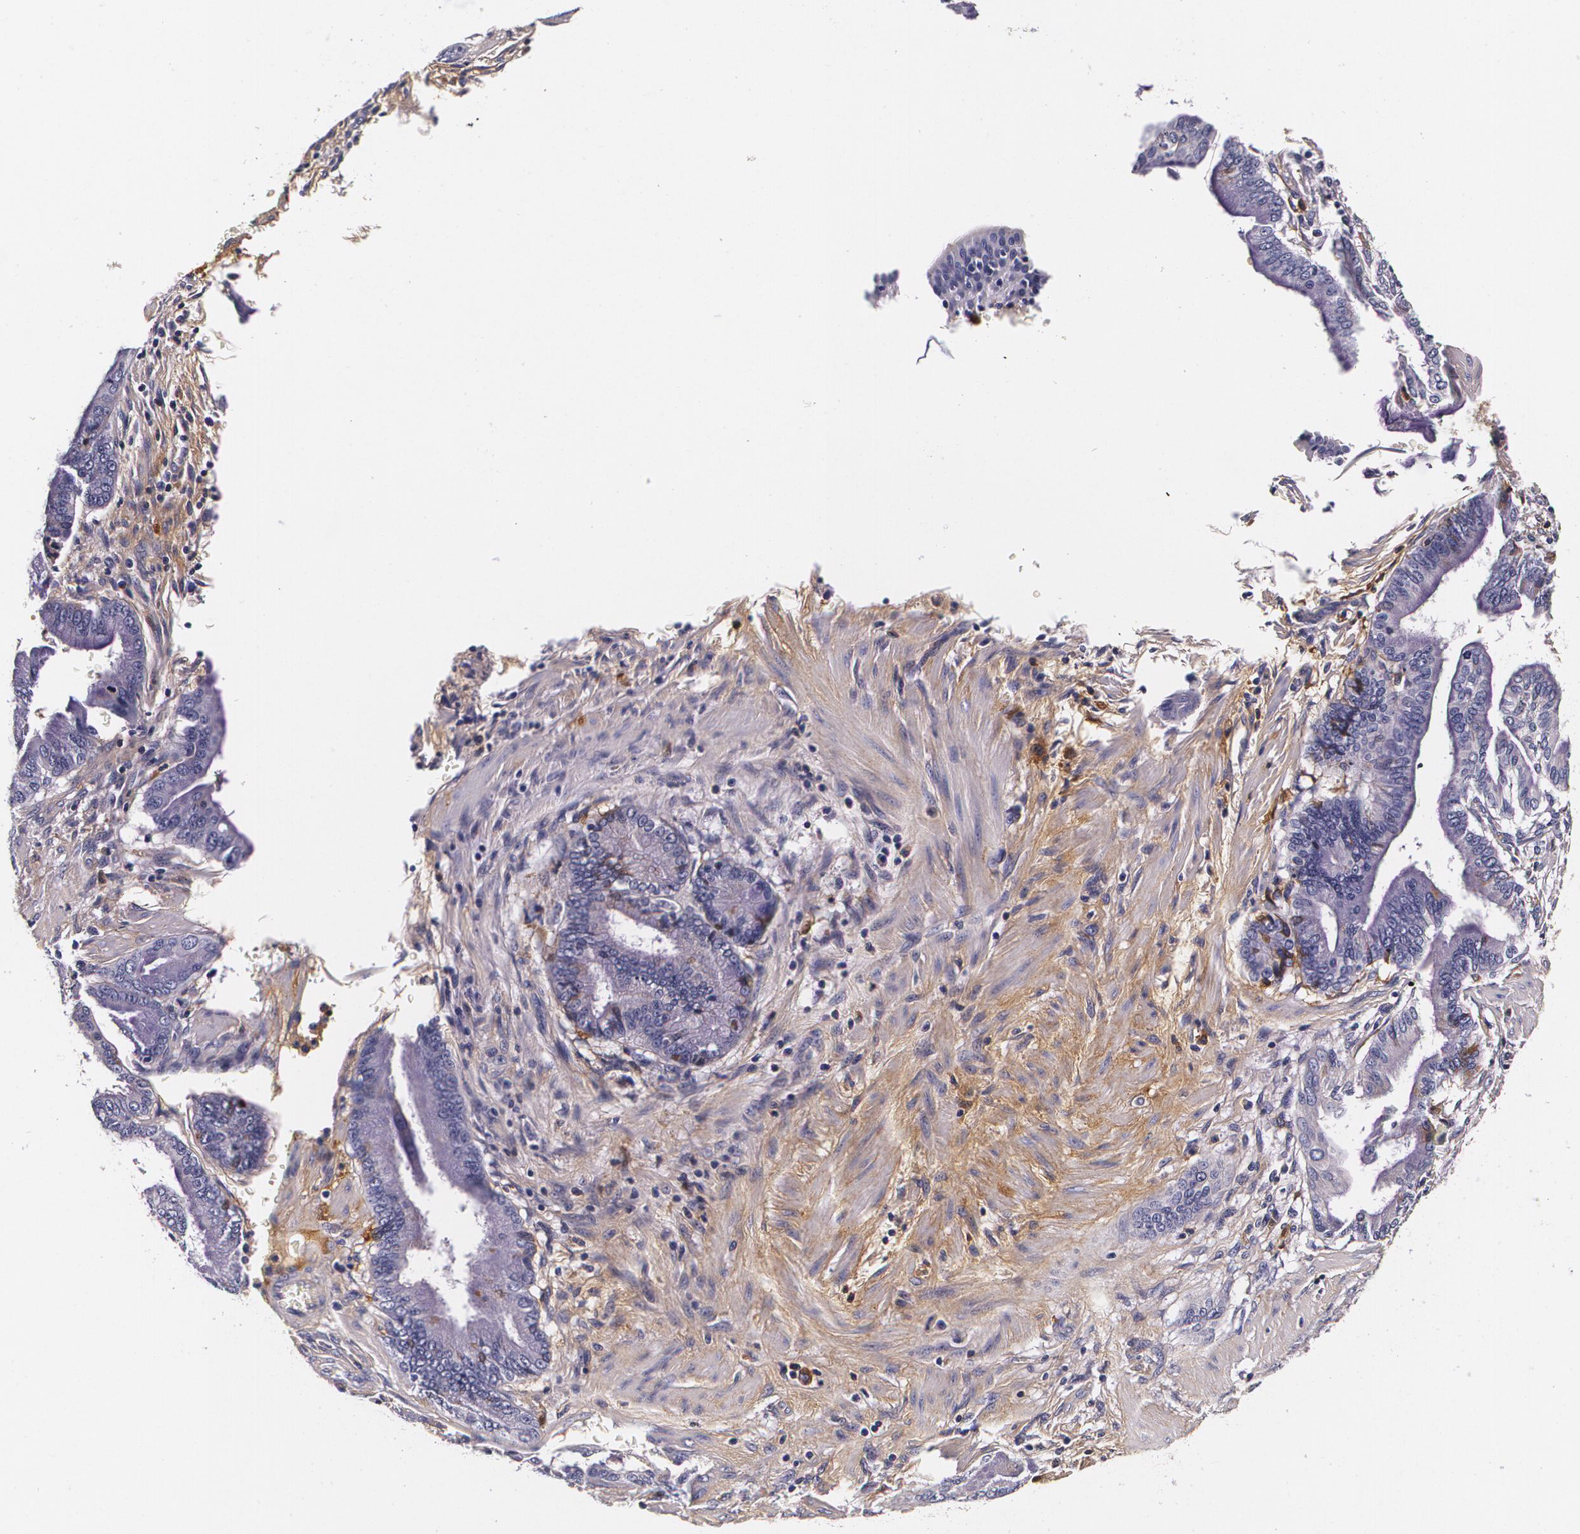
{"staining": {"intensity": "negative", "quantity": "none", "location": "none"}, "tissue": "pancreatic cancer", "cell_type": "Tumor cells", "image_type": "cancer", "snomed": [{"axis": "morphology", "description": "Adenocarcinoma, NOS"}, {"axis": "topography", "description": "Pancreas"}], "caption": "Immunohistochemical staining of human pancreatic cancer exhibits no significant staining in tumor cells.", "gene": "TTR", "patient": {"sex": "female", "age": 64}}